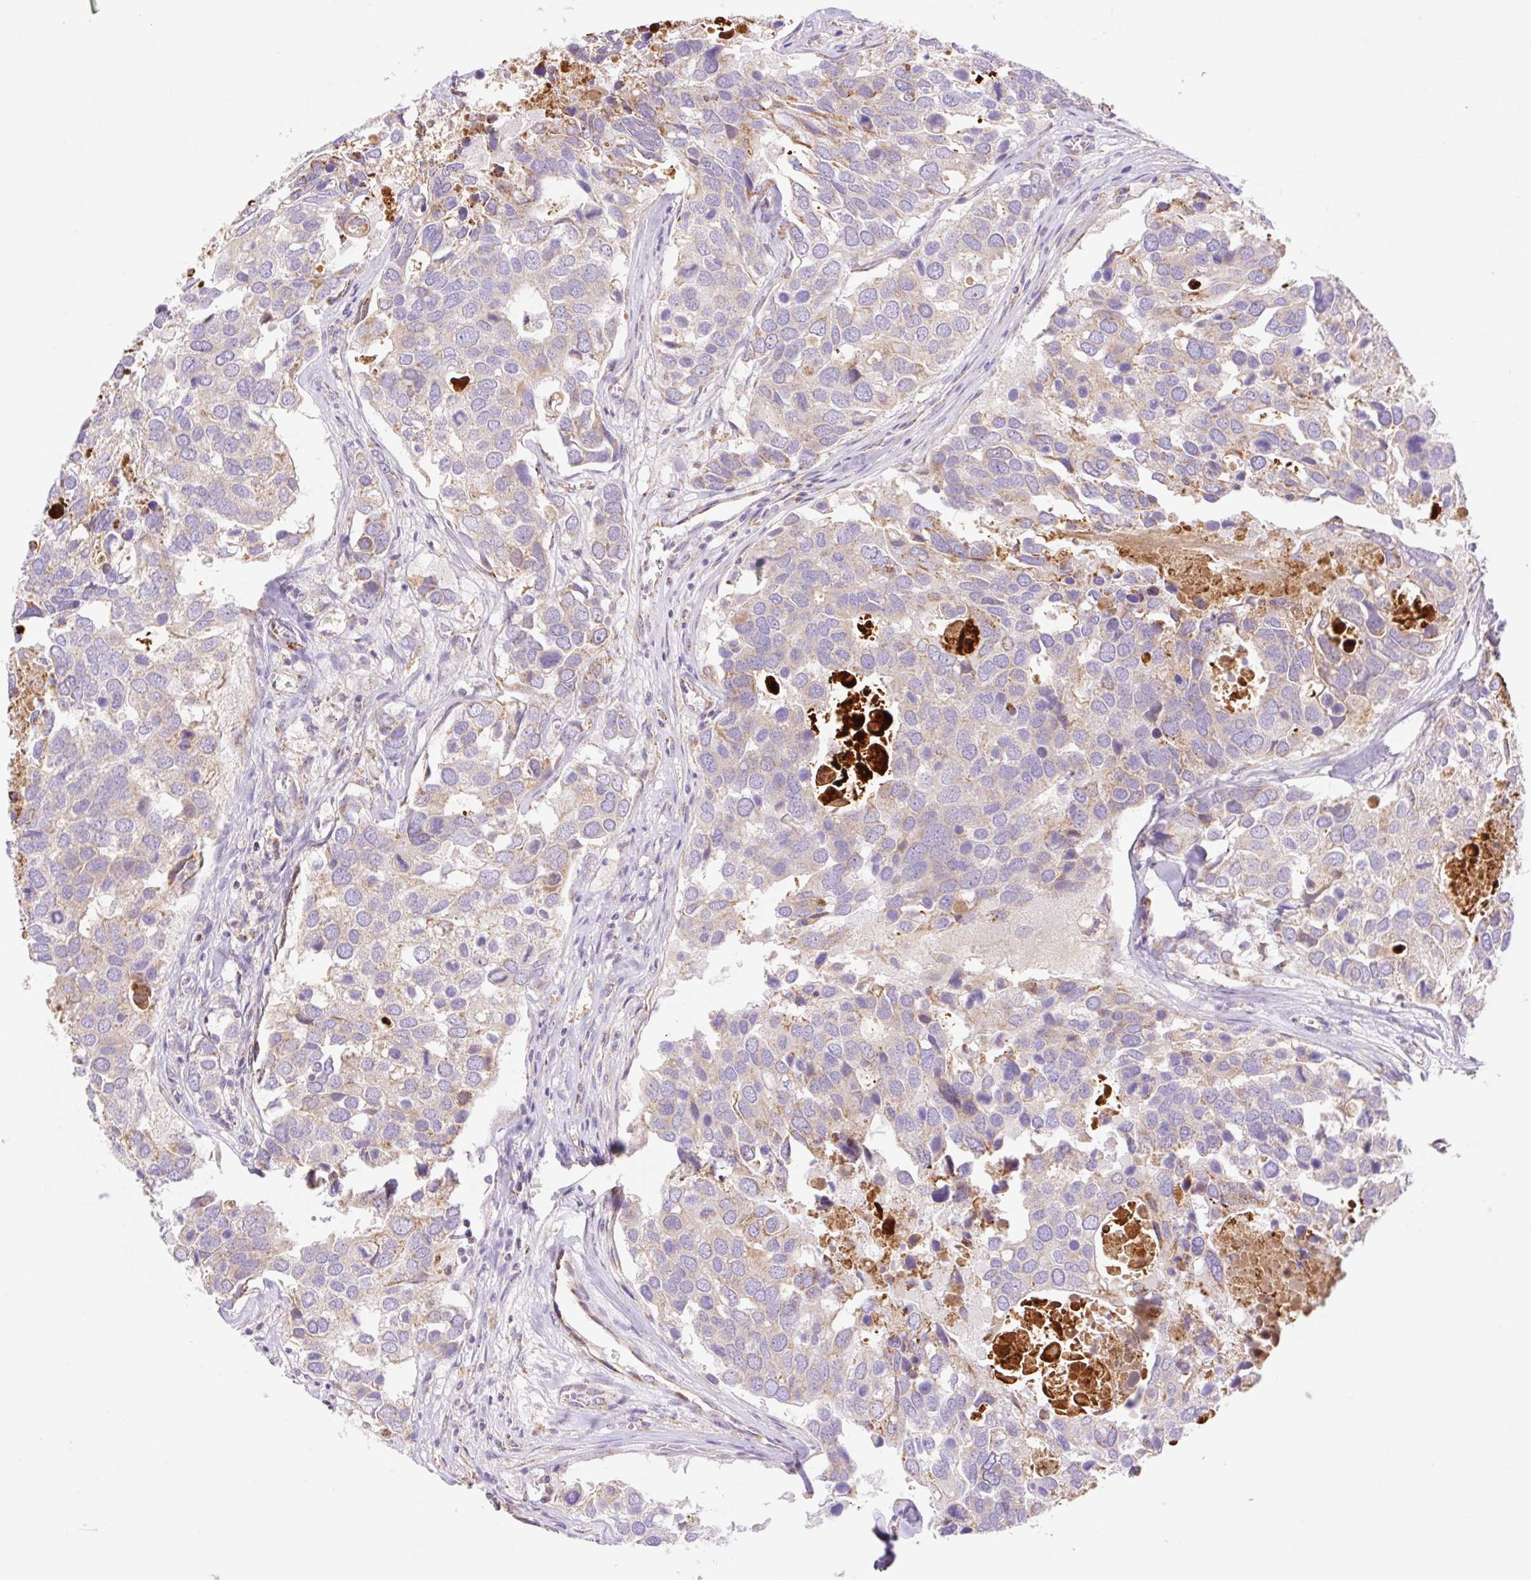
{"staining": {"intensity": "weak", "quantity": "25%-75%", "location": "cytoplasmic/membranous"}, "tissue": "breast cancer", "cell_type": "Tumor cells", "image_type": "cancer", "snomed": [{"axis": "morphology", "description": "Duct carcinoma"}, {"axis": "topography", "description": "Breast"}], "caption": "Protein expression analysis of breast cancer (intraductal carcinoma) exhibits weak cytoplasmic/membranous expression in approximately 25%-75% of tumor cells. The protein of interest is shown in brown color, while the nuclei are stained blue.", "gene": "ETNK2", "patient": {"sex": "female", "age": 83}}